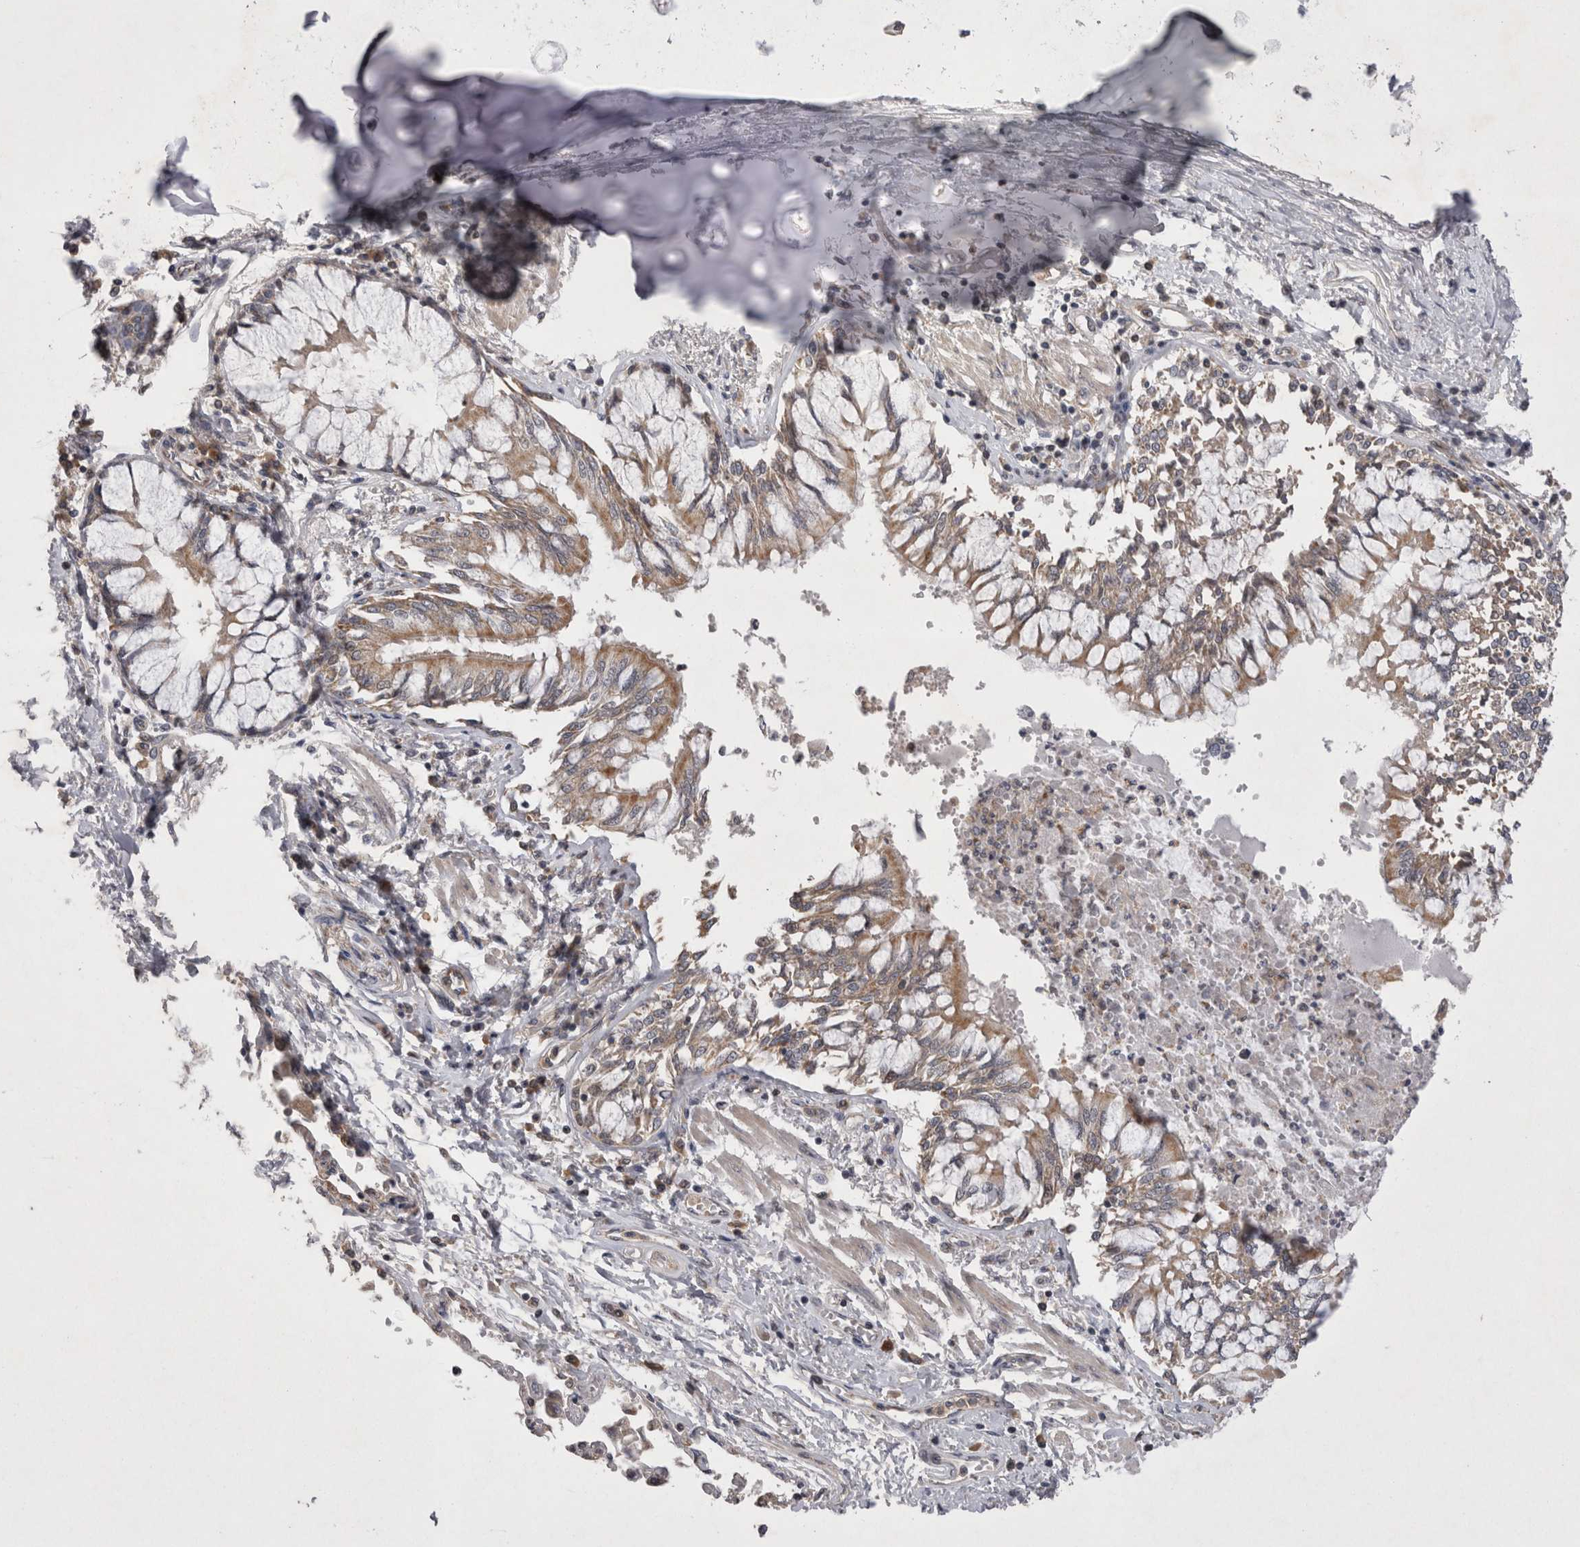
{"staining": {"intensity": "weak", "quantity": ">75%", "location": "cytoplasmic/membranous"}, "tissue": "bronchus", "cell_type": "Respiratory epithelial cells", "image_type": "normal", "snomed": [{"axis": "morphology", "description": "Normal tissue, NOS"}, {"axis": "topography", "description": "Cartilage tissue"}, {"axis": "topography", "description": "Bronchus"}, {"axis": "topography", "description": "Lung"}], "caption": "Protein staining of benign bronchus exhibits weak cytoplasmic/membranous expression in approximately >75% of respiratory epithelial cells.", "gene": "TSPOAP1", "patient": {"sex": "female", "age": 49}}